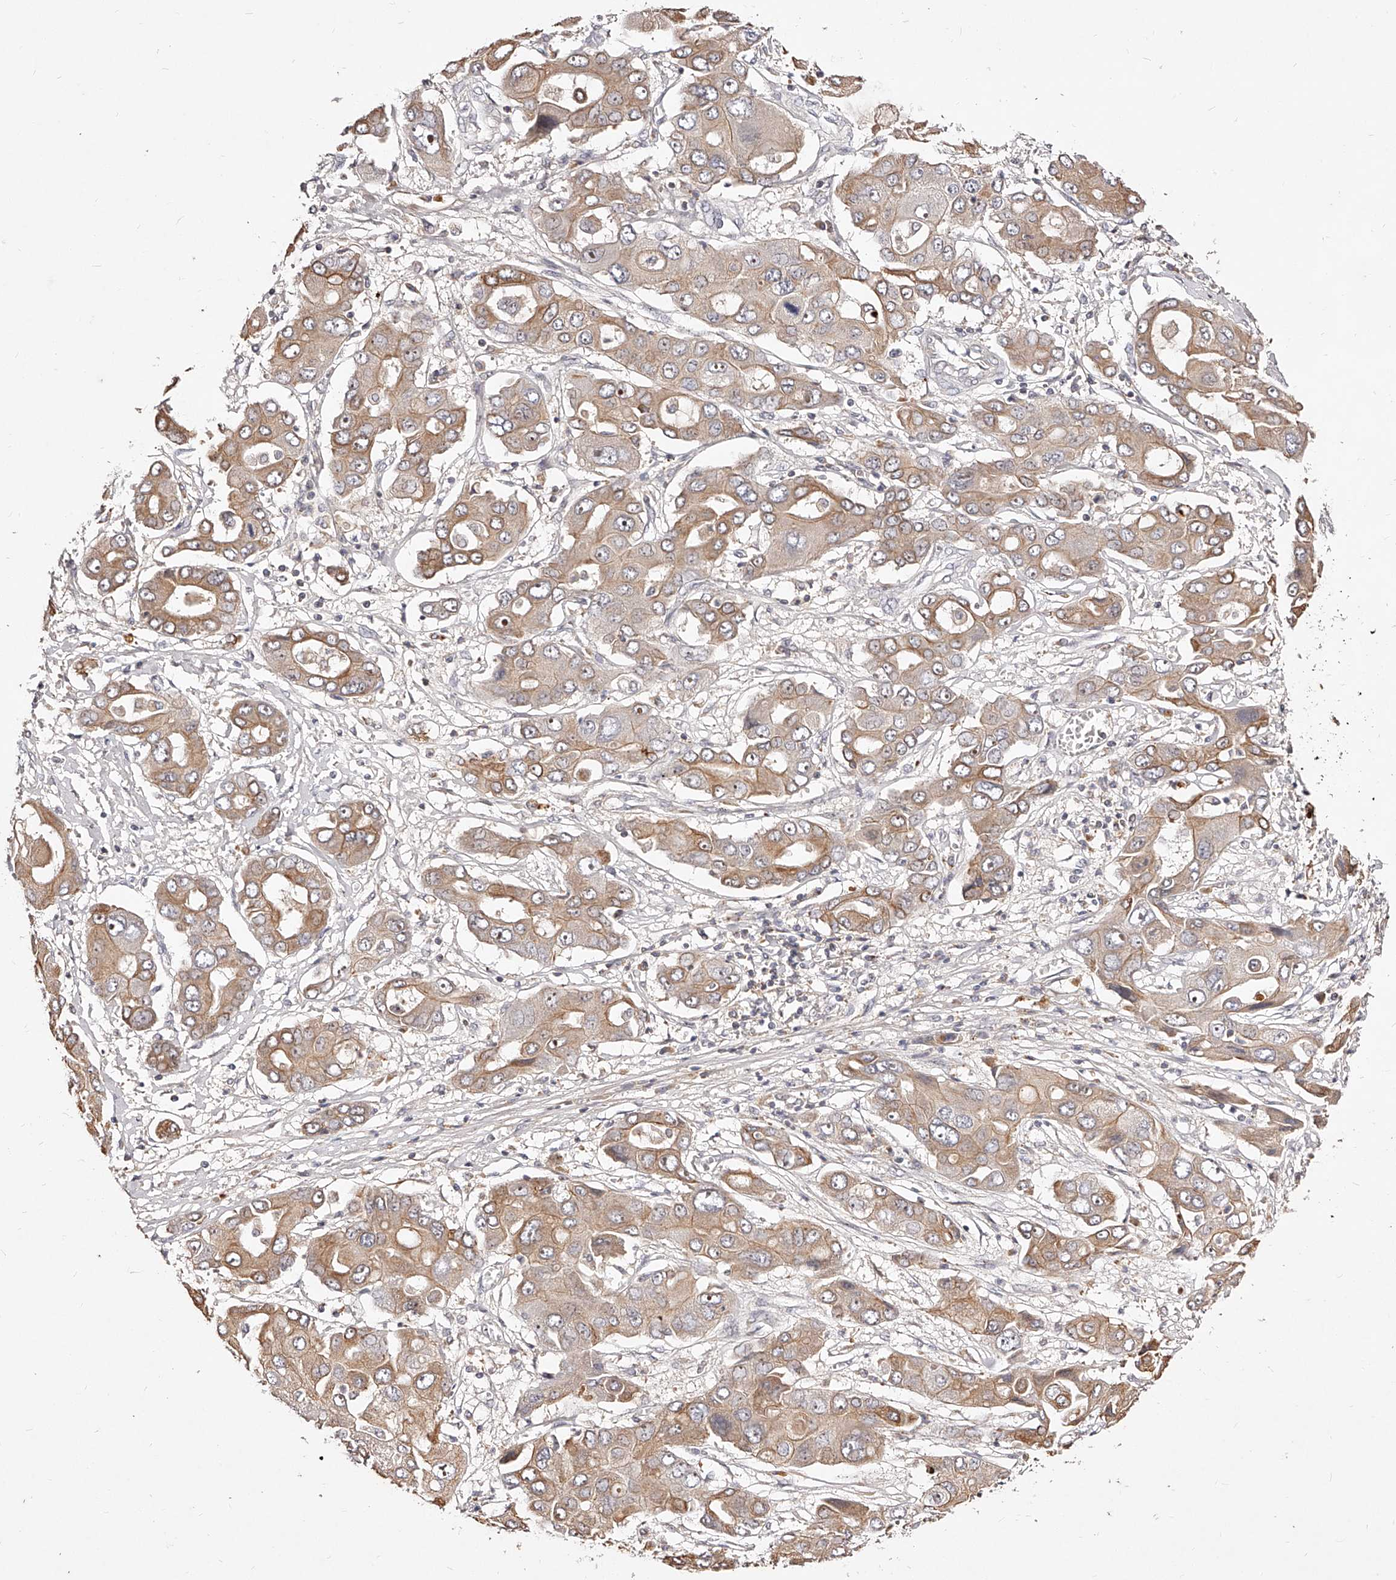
{"staining": {"intensity": "weak", "quantity": ">75%", "location": "cytoplasmic/membranous"}, "tissue": "liver cancer", "cell_type": "Tumor cells", "image_type": "cancer", "snomed": [{"axis": "morphology", "description": "Cholangiocarcinoma"}, {"axis": "topography", "description": "Liver"}], "caption": "Cholangiocarcinoma (liver) stained with IHC exhibits weak cytoplasmic/membranous staining in approximately >75% of tumor cells. The protein is shown in brown color, while the nuclei are stained blue.", "gene": "PHACTR1", "patient": {"sex": "male", "age": 67}}